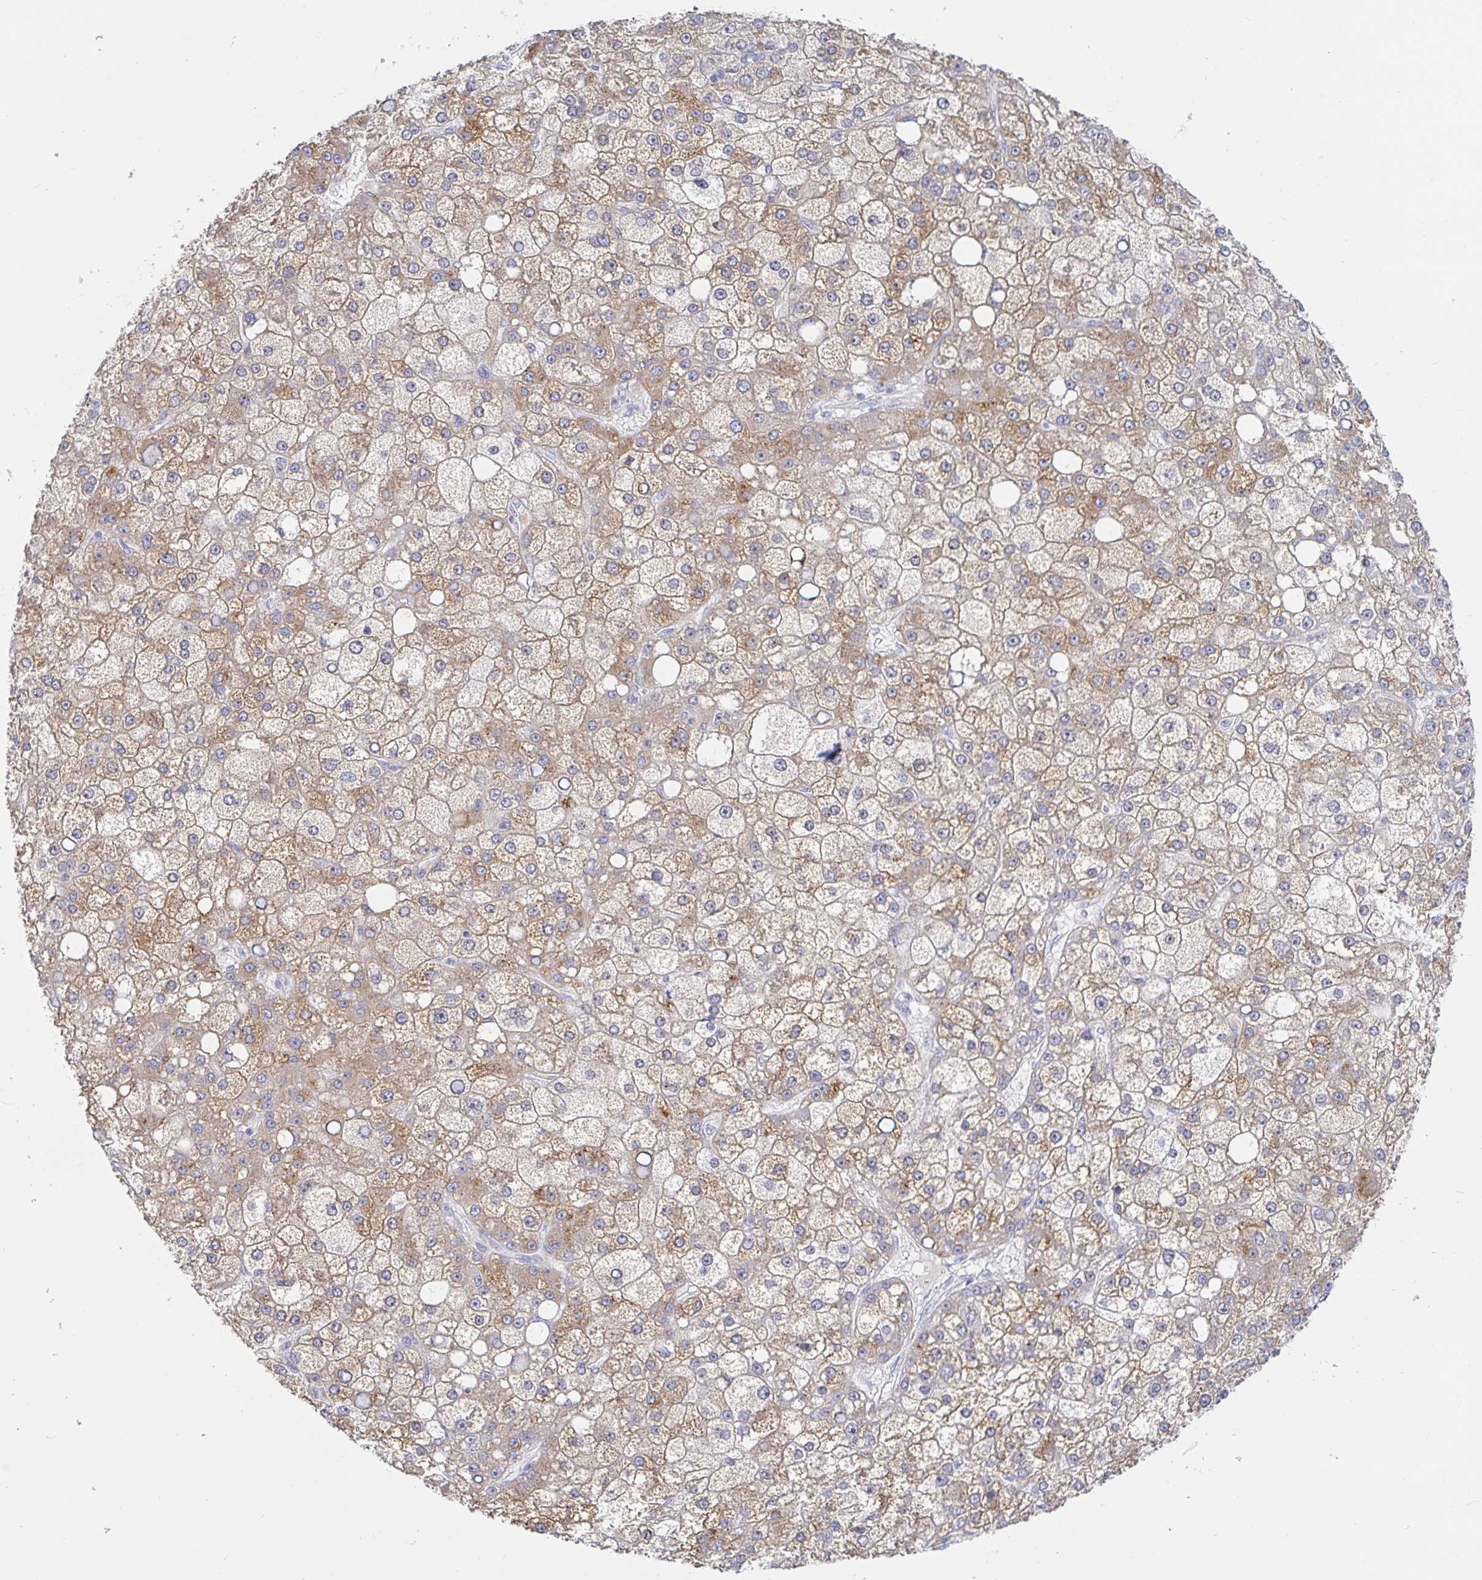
{"staining": {"intensity": "weak", "quantity": ">75%", "location": "cytoplasmic/membranous"}, "tissue": "liver cancer", "cell_type": "Tumor cells", "image_type": "cancer", "snomed": [{"axis": "morphology", "description": "Carcinoma, Hepatocellular, NOS"}, {"axis": "topography", "description": "Liver"}], "caption": "Immunohistochemistry (IHC) (DAB) staining of human liver hepatocellular carcinoma shows weak cytoplasmic/membranous protein expression in approximately >75% of tumor cells. The staining was performed using DAB (3,3'-diaminobenzidine) to visualize the protein expression in brown, while the nuclei were stained in blue with hematoxylin (Magnification: 20x).", "gene": "SPPL3", "patient": {"sex": "male", "age": 67}}